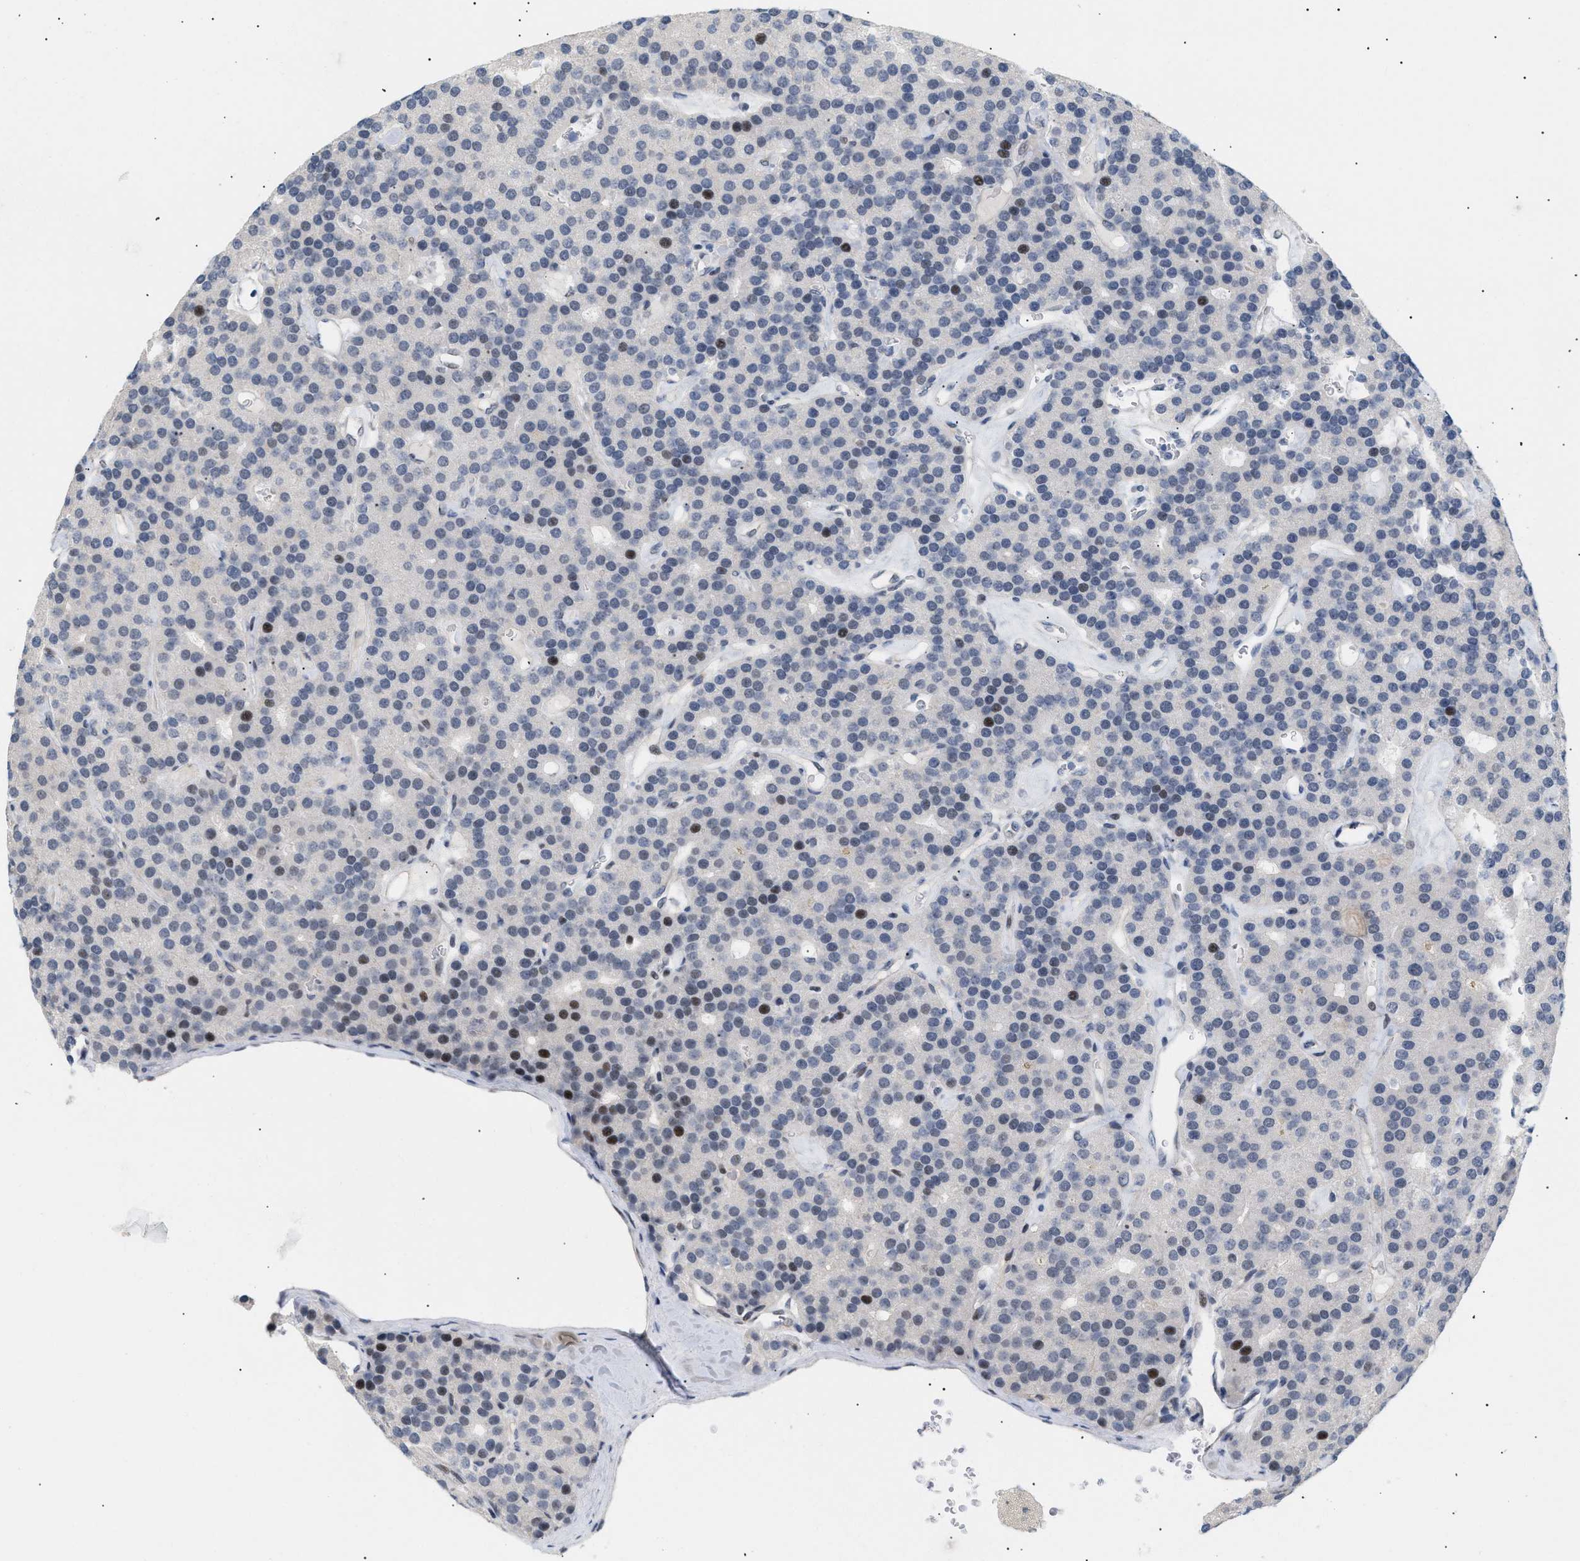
{"staining": {"intensity": "strong", "quantity": "<25%", "location": "nuclear"}, "tissue": "parathyroid gland", "cell_type": "Glandular cells", "image_type": "normal", "snomed": [{"axis": "morphology", "description": "Normal tissue, NOS"}, {"axis": "morphology", "description": "Adenoma, NOS"}, {"axis": "topography", "description": "Parathyroid gland"}], "caption": "The histopathology image shows a brown stain indicating the presence of a protein in the nuclear of glandular cells in parathyroid gland.", "gene": "PPARD", "patient": {"sex": "female", "age": 86}}